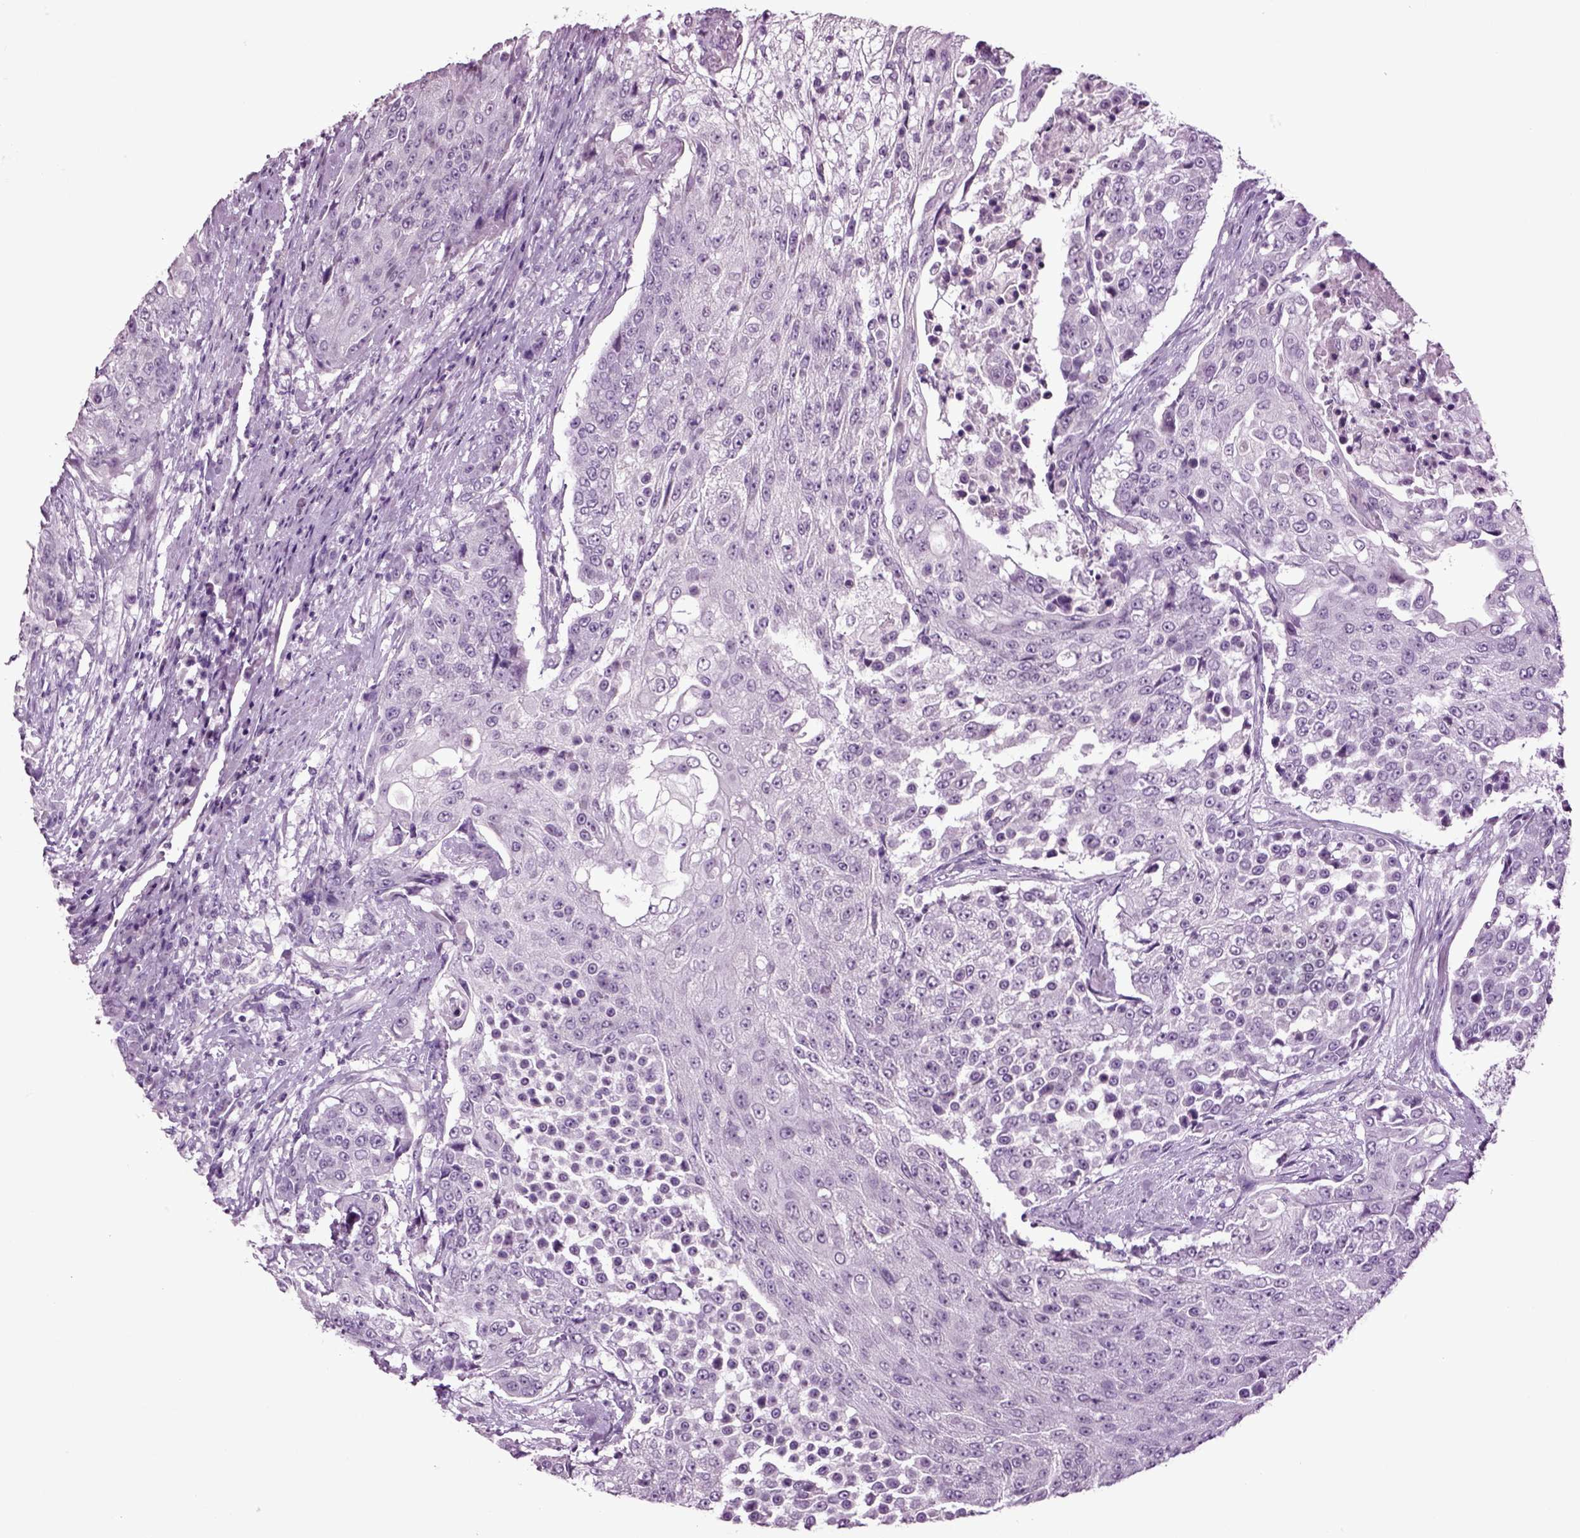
{"staining": {"intensity": "negative", "quantity": "none", "location": "none"}, "tissue": "urothelial cancer", "cell_type": "Tumor cells", "image_type": "cancer", "snomed": [{"axis": "morphology", "description": "Urothelial carcinoma, High grade"}, {"axis": "topography", "description": "Urinary bladder"}], "caption": "DAB immunohistochemical staining of human urothelial cancer reveals no significant expression in tumor cells.", "gene": "SLC17A6", "patient": {"sex": "female", "age": 63}}